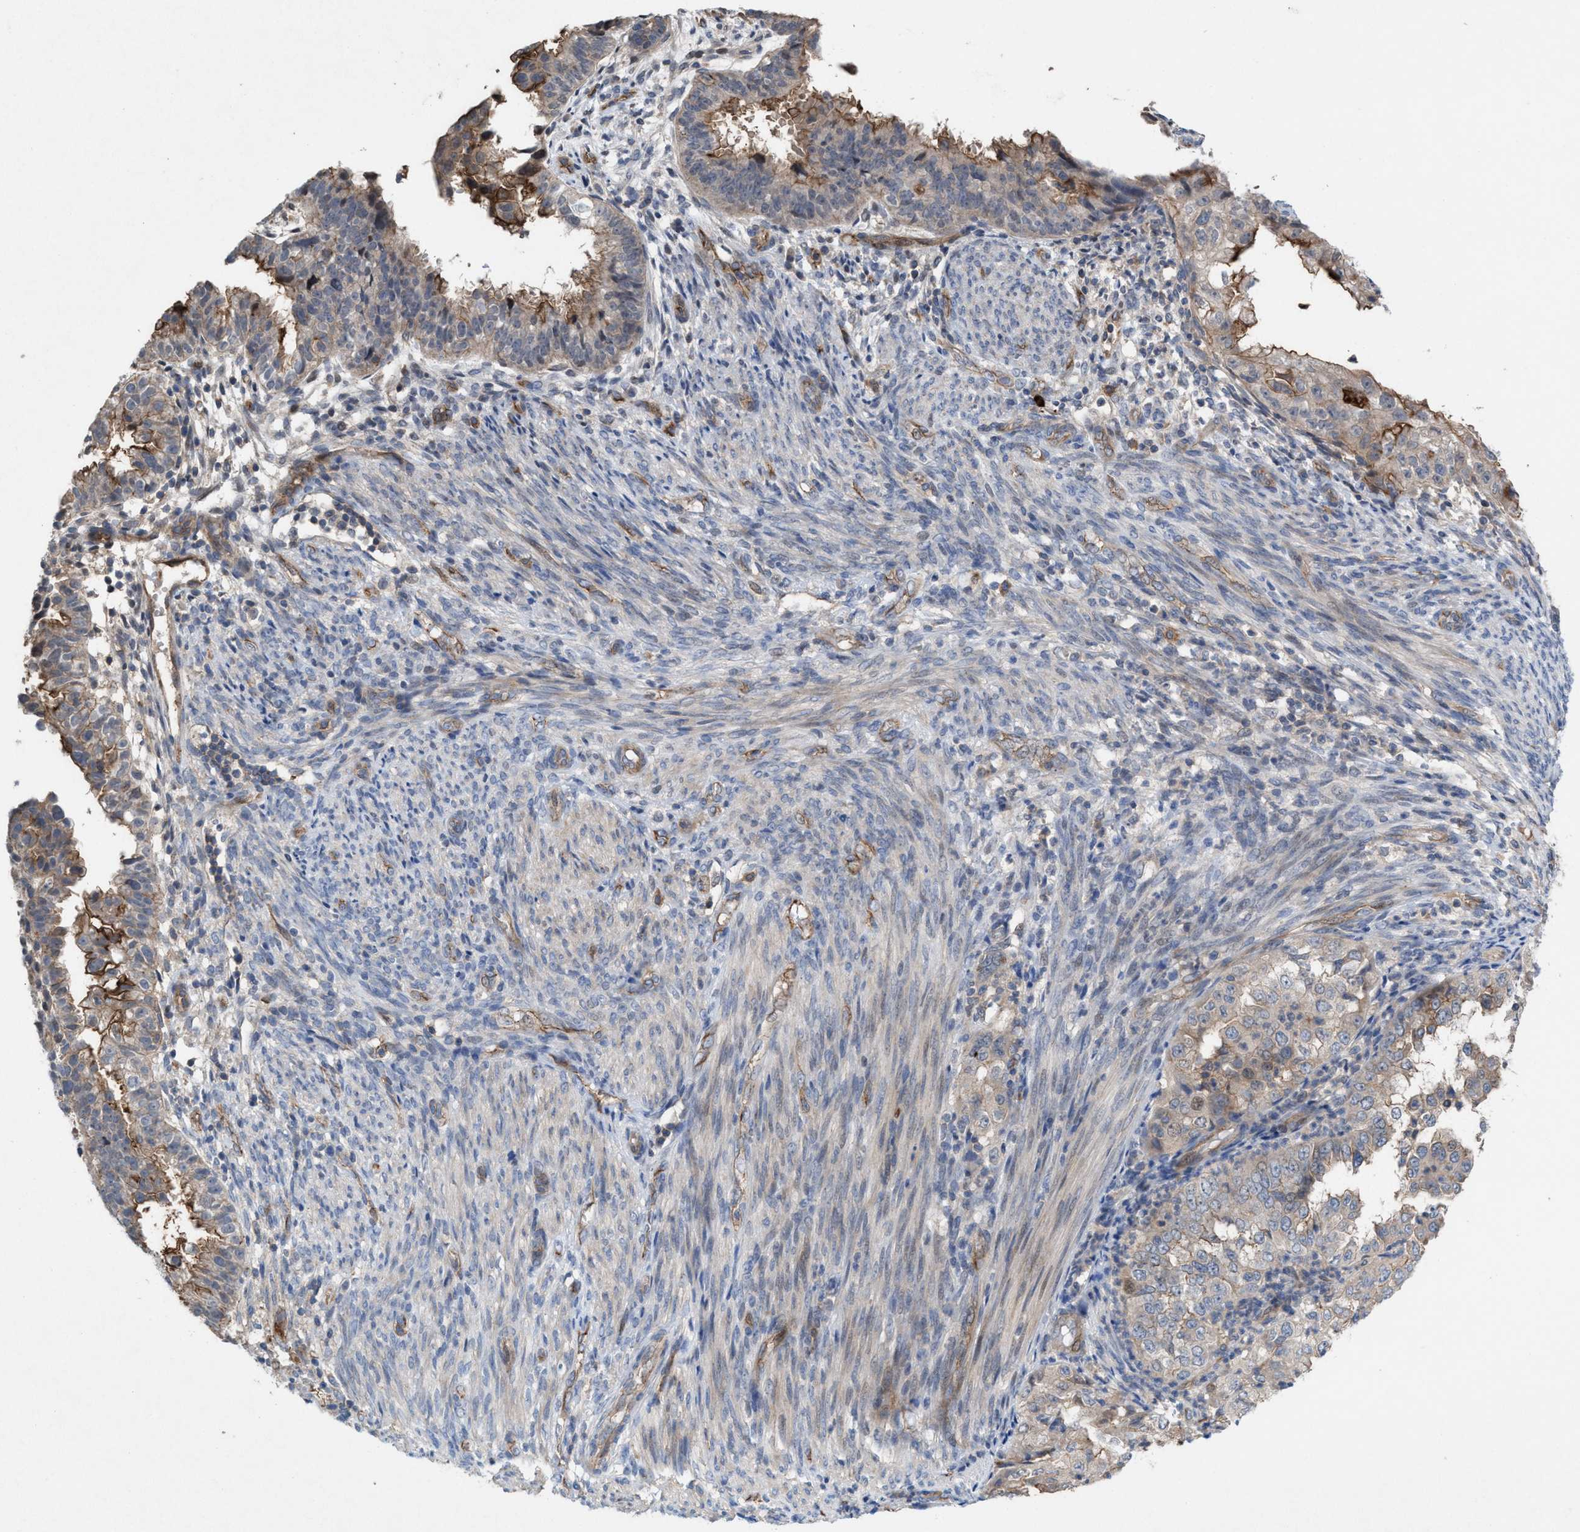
{"staining": {"intensity": "moderate", "quantity": "25%-75%", "location": "cytoplasmic/membranous"}, "tissue": "endometrial cancer", "cell_type": "Tumor cells", "image_type": "cancer", "snomed": [{"axis": "morphology", "description": "Adenocarcinoma, NOS"}, {"axis": "topography", "description": "Endometrium"}], "caption": "IHC photomicrograph of endometrial cancer stained for a protein (brown), which shows medium levels of moderate cytoplasmic/membranous positivity in approximately 25%-75% of tumor cells.", "gene": "MRM1", "patient": {"sex": "female", "age": 85}}